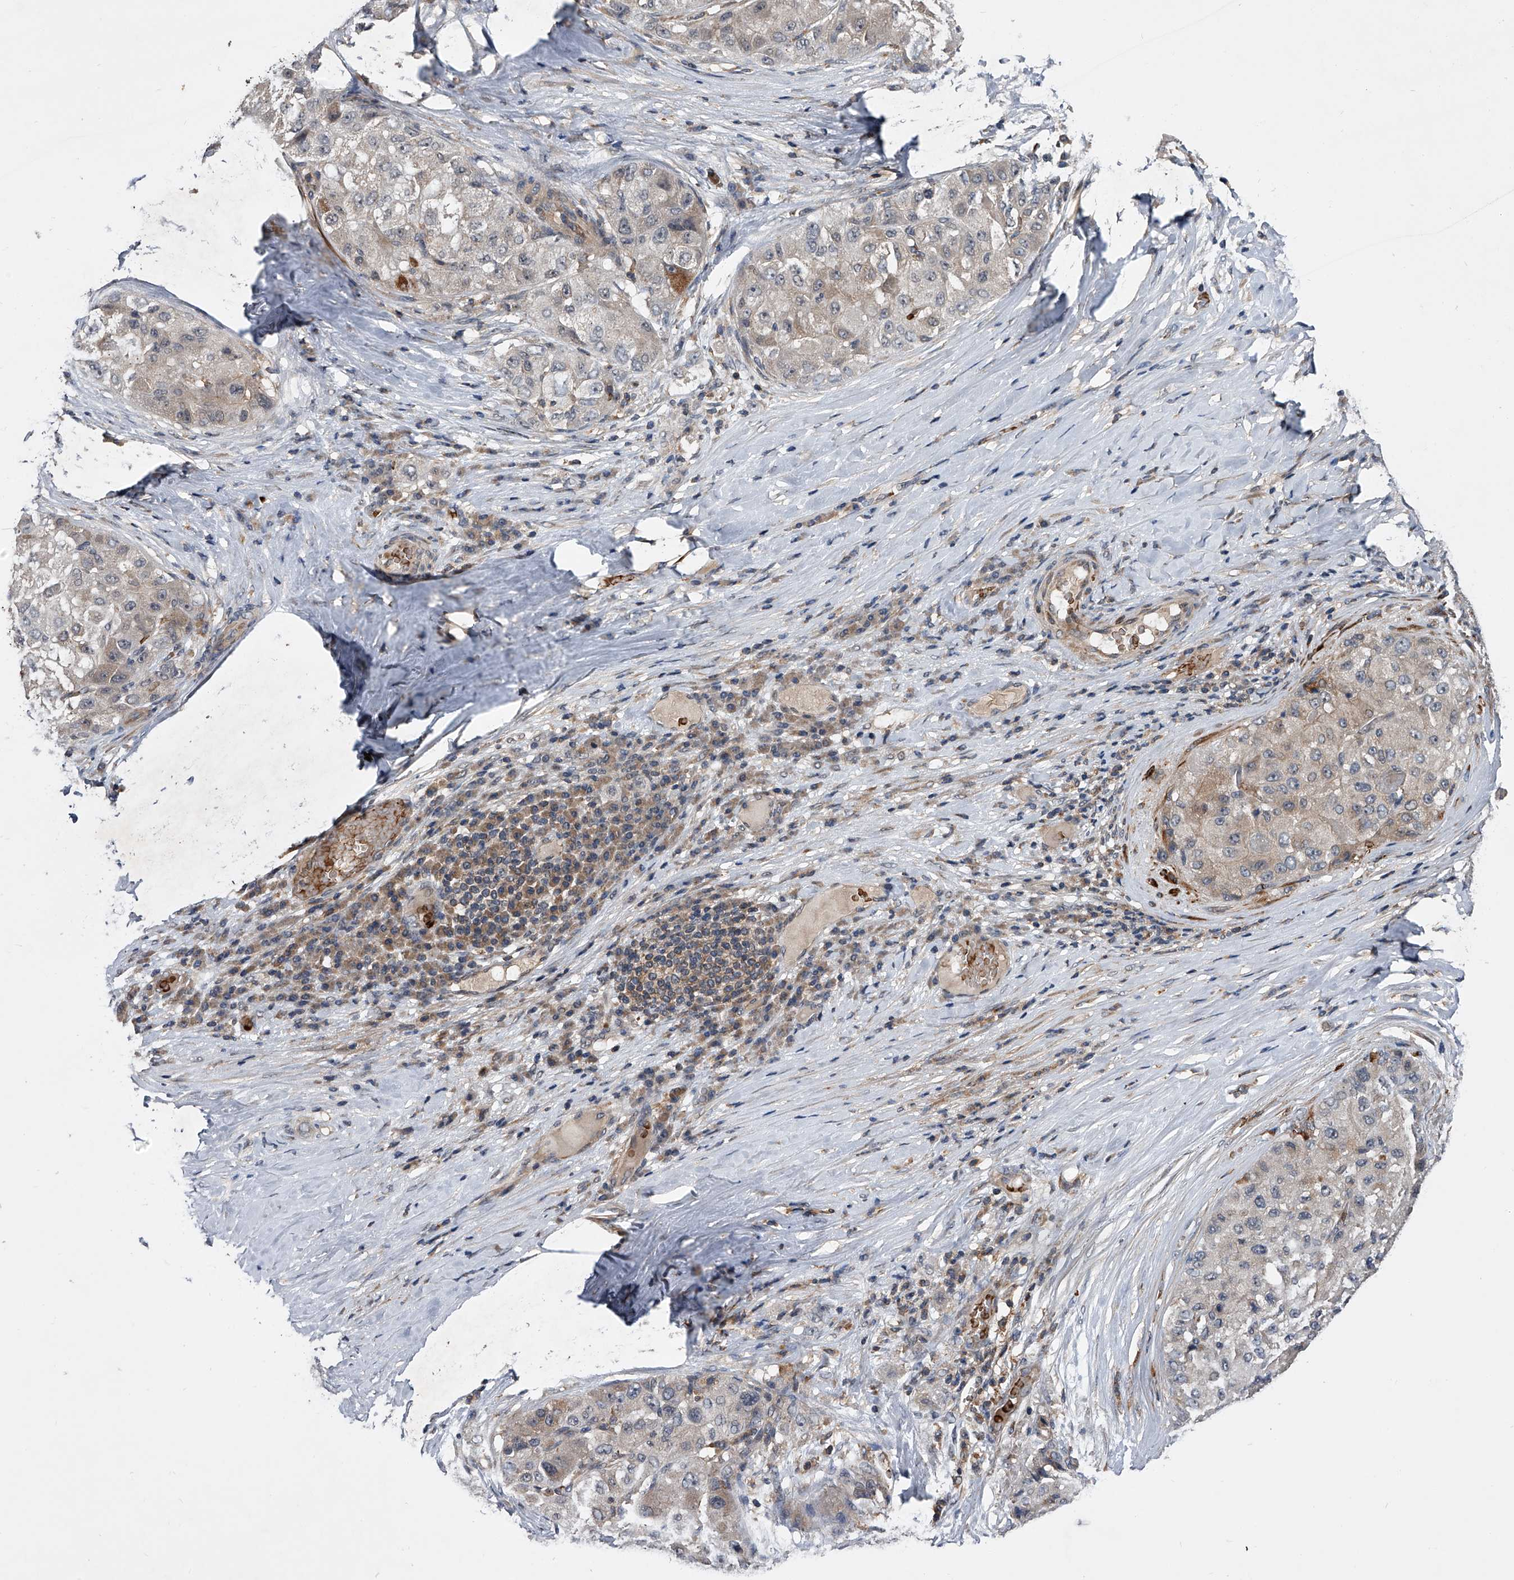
{"staining": {"intensity": "weak", "quantity": "<25%", "location": "cytoplasmic/membranous"}, "tissue": "liver cancer", "cell_type": "Tumor cells", "image_type": "cancer", "snomed": [{"axis": "morphology", "description": "Carcinoma, Hepatocellular, NOS"}, {"axis": "topography", "description": "Liver"}], "caption": "IHC photomicrograph of neoplastic tissue: human liver cancer (hepatocellular carcinoma) stained with DAB exhibits no significant protein expression in tumor cells. The staining is performed using DAB brown chromogen with nuclei counter-stained in using hematoxylin.", "gene": "ZNF30", "patient": {"sex": "male", "age": 80}}